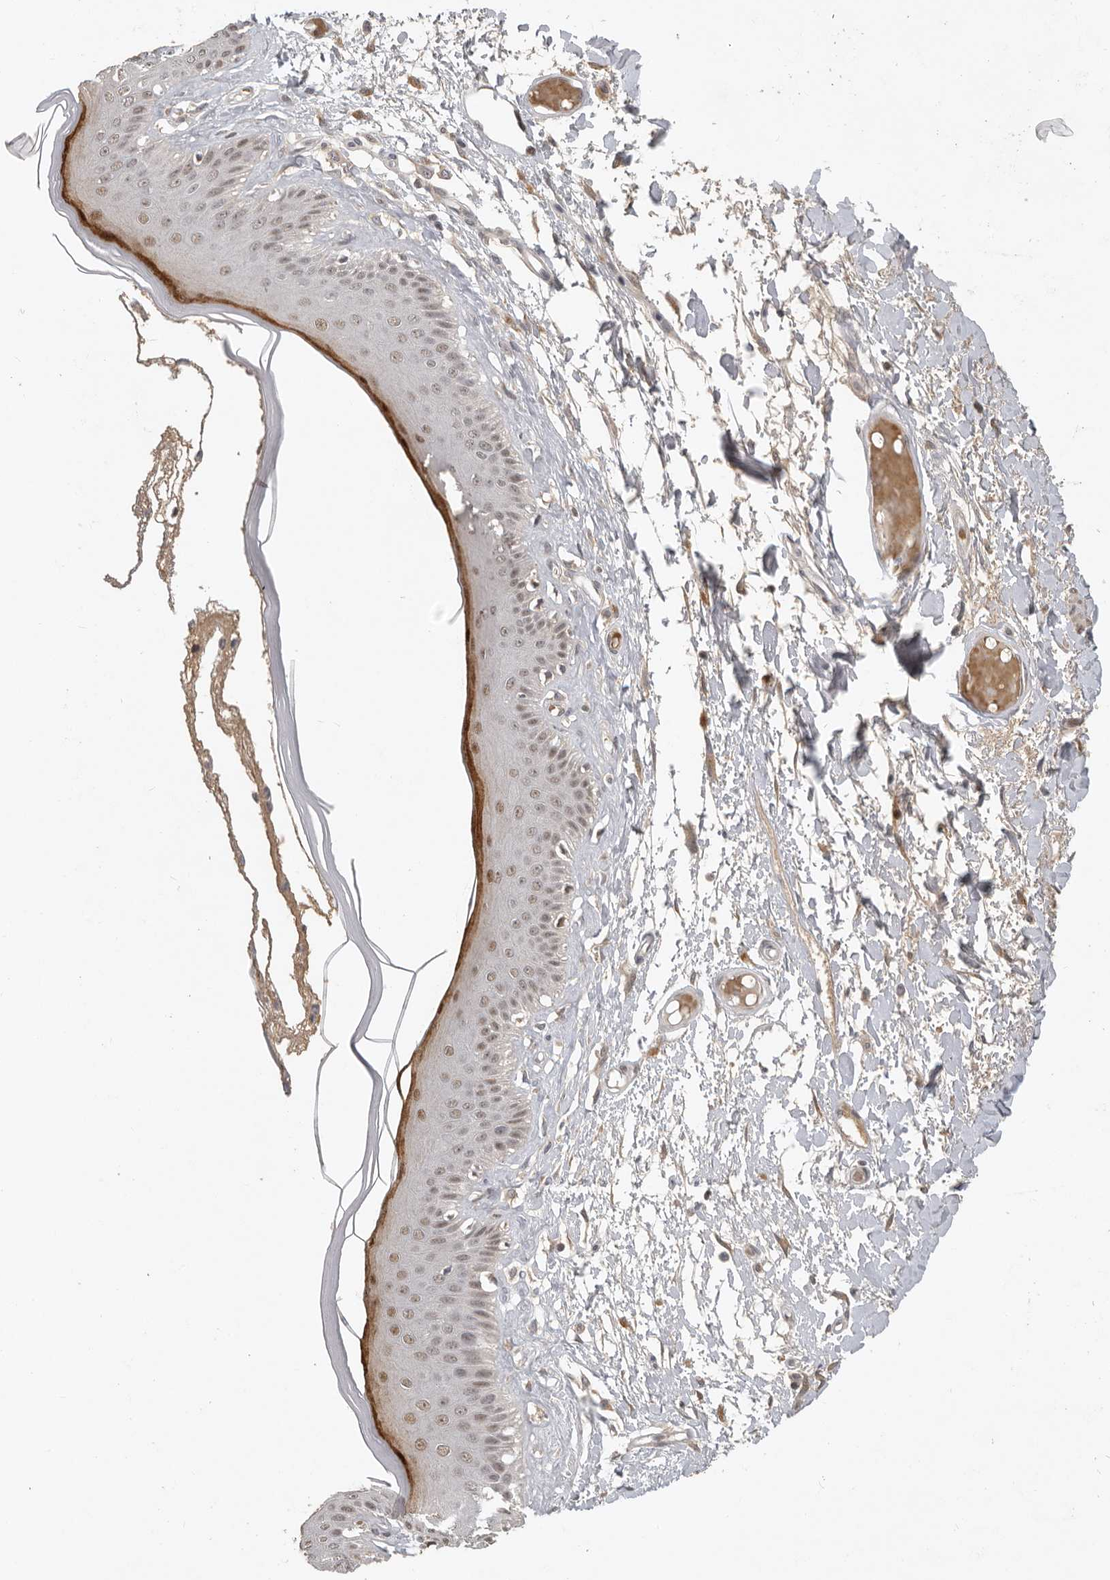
{"staining": {"intensity": "strong", "quantity": ">75%", "location": "cytoplasmic/membranous,nuclear"}, "tissue": "skin", "cell_type": "Epidermal cells", "image_type": "normal", "snomed": [{"axis": "morphology", "description": "Normal tissue, NOS"}, {"axis": "topography", "description": "Vulva"}], "caption": "This is a micrograph of immunohistochemistry staining of unremarkable skin, which shows strong positivity in the cytoplasmic/membranous,nuclear of epidermal cells.", "gene": "HENMT1", "patient": {"sex": "female", "age": 73}}